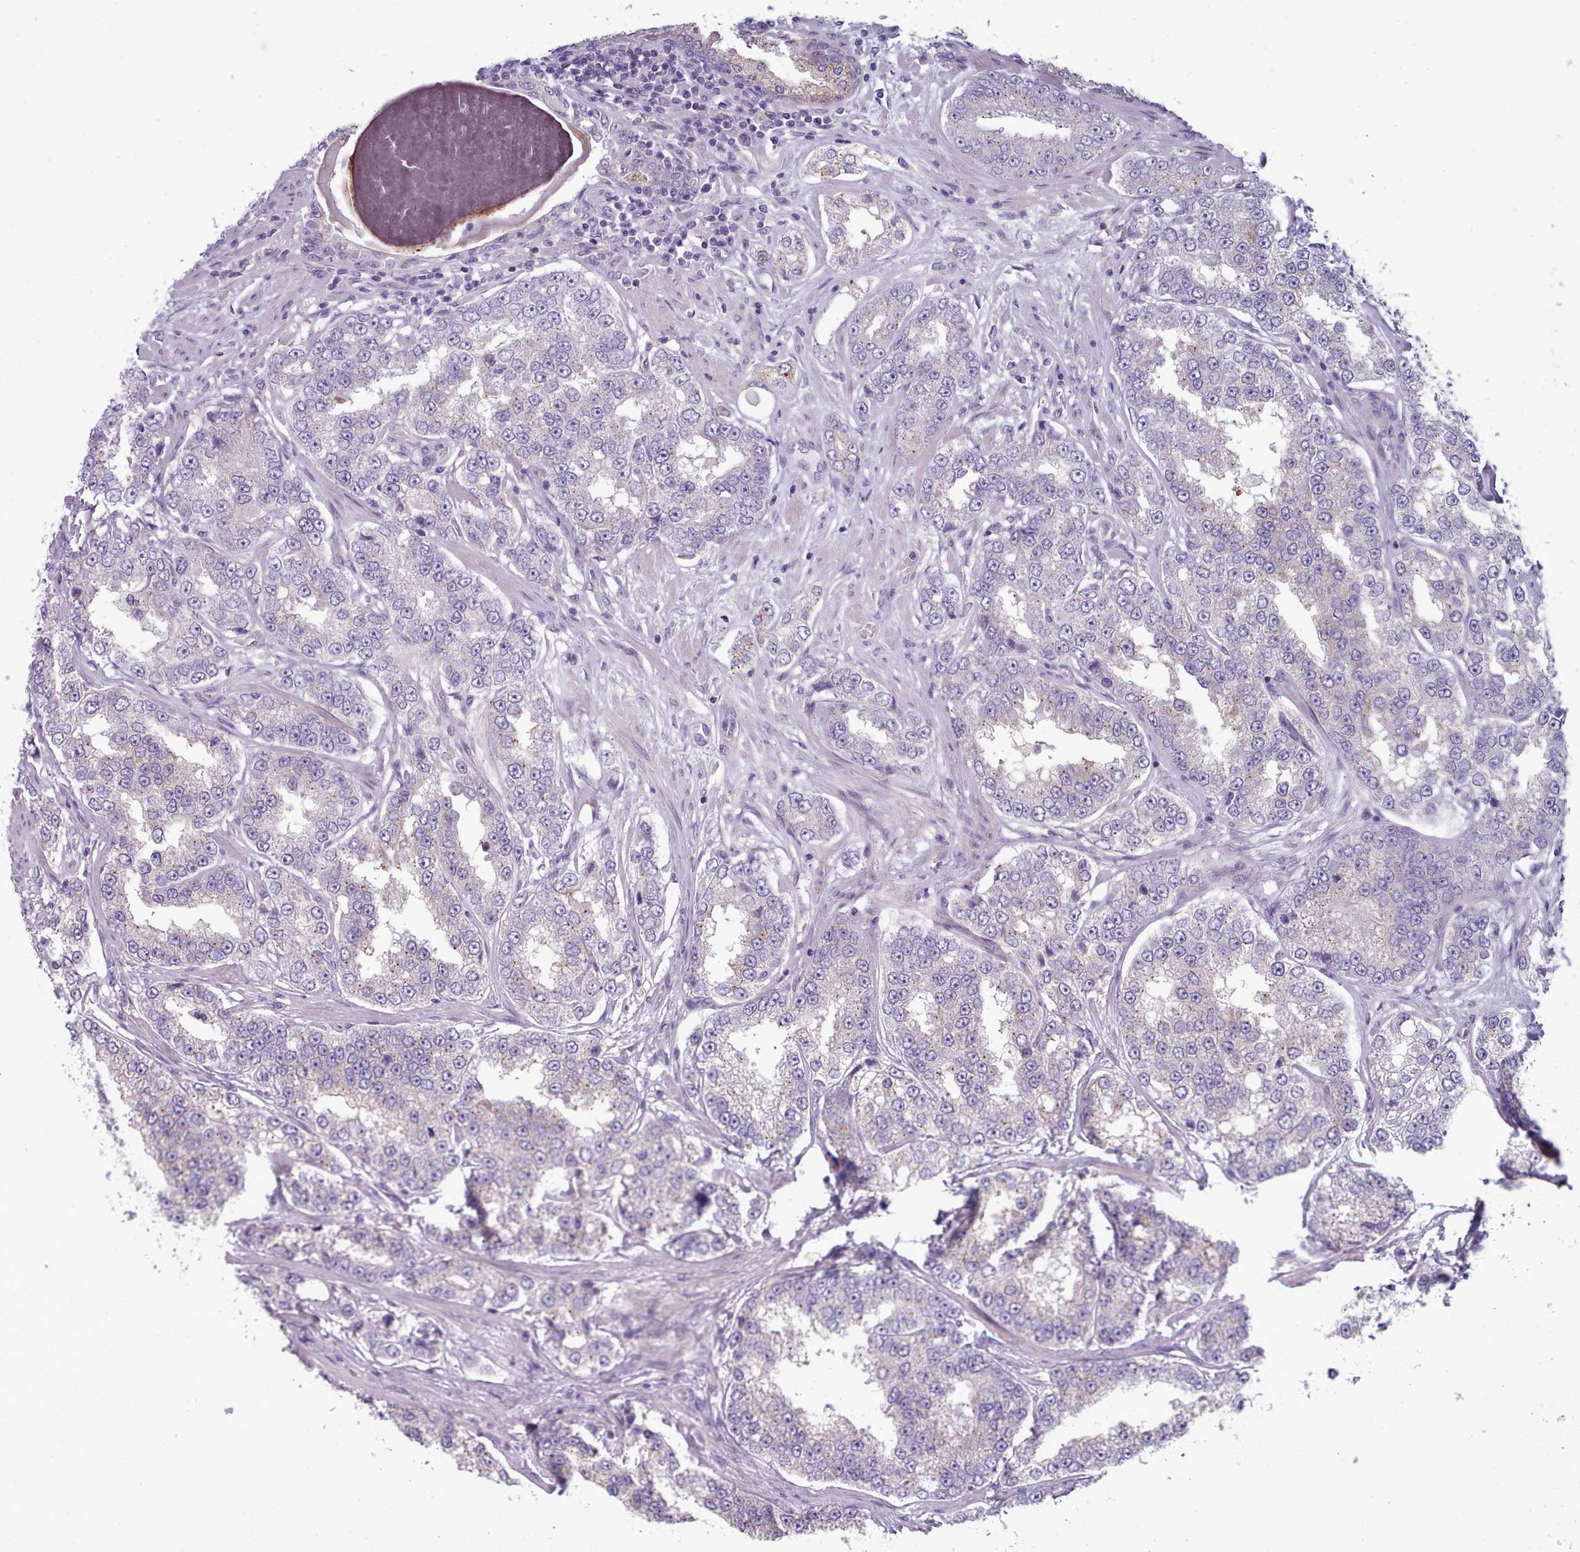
{"staining": {"intensity": "negative", "quantity": "none", "location": "none"}, "tissue": "prostate cancer", "cell_type": "Tumor cells", "image_type": "cancer", "snomed": [{"axis": "morphology", "description": "Normal tissue, NOS"}, {"axis": "morphology", "description": "Adenocarcinoma, High grade"}, {"axis": "topography", "description": "Prostate"}], "caption": "The photomicrograph exhibits no staining of tumor cells in prostate cancer (adenocarcinoma (high-grade)).", "gene": "MYRFL", "patient": {"sex": "male", "age": 83}}